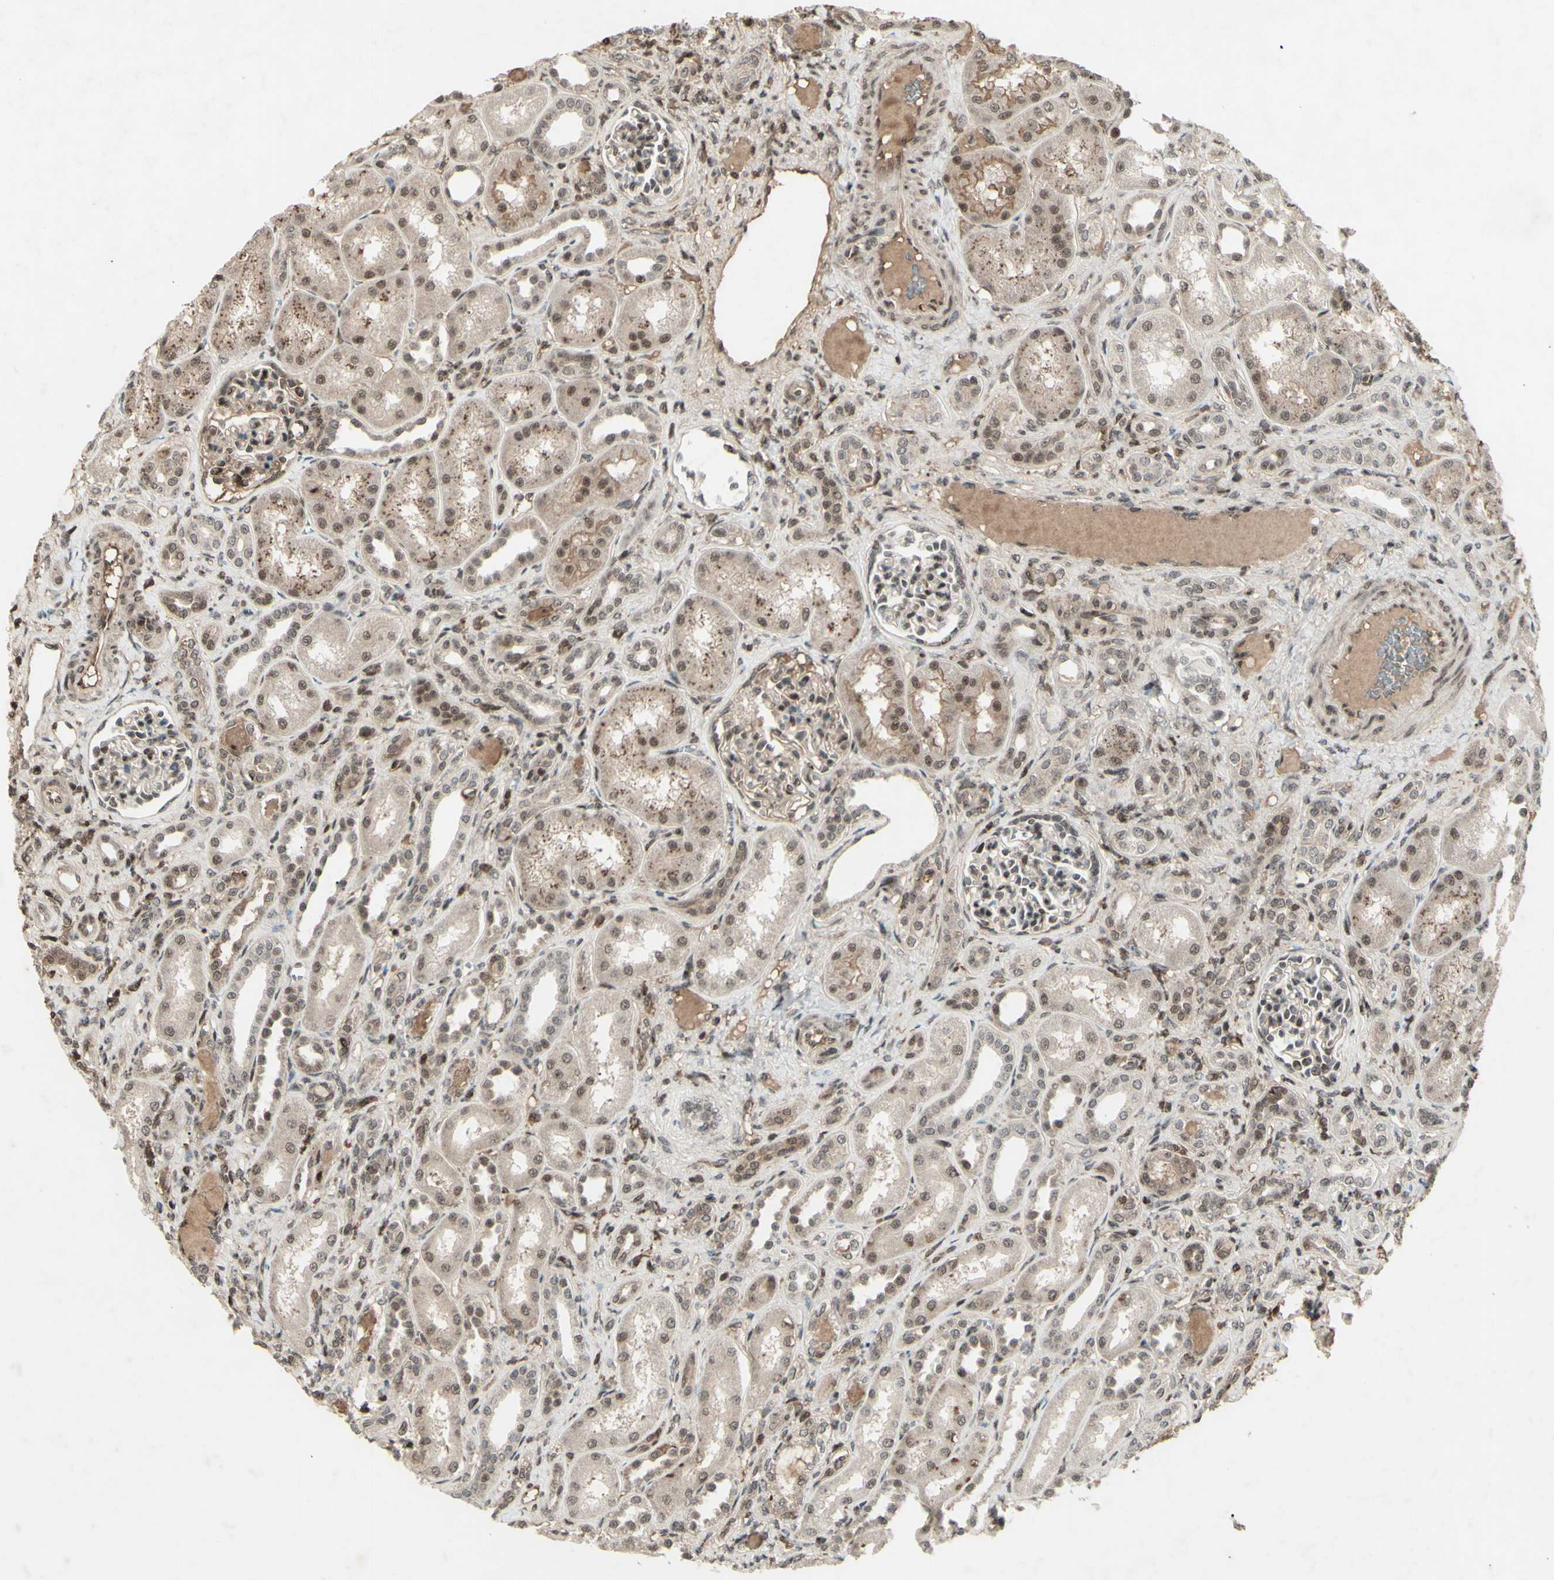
{"staining": {"intensity": "moderate", "quantity": ">75%", "location": "nuclear"}, "tissue": "kidney", "cell_type": "Cells in glomeruli", "image_type": "normal", "snomed": [{"axis": "morphology", "description": "Normal tissue, NOS"}, {"axis": "topography", "description": "Kidney"}], "caption": "Brown immunohistochemical staining in normal kidney demonstrates moderate nuclear staining in approximately >75% of cells in glomeruli.", "gene": "SNW1", "patient": {"sex": "male", "age": 7}}